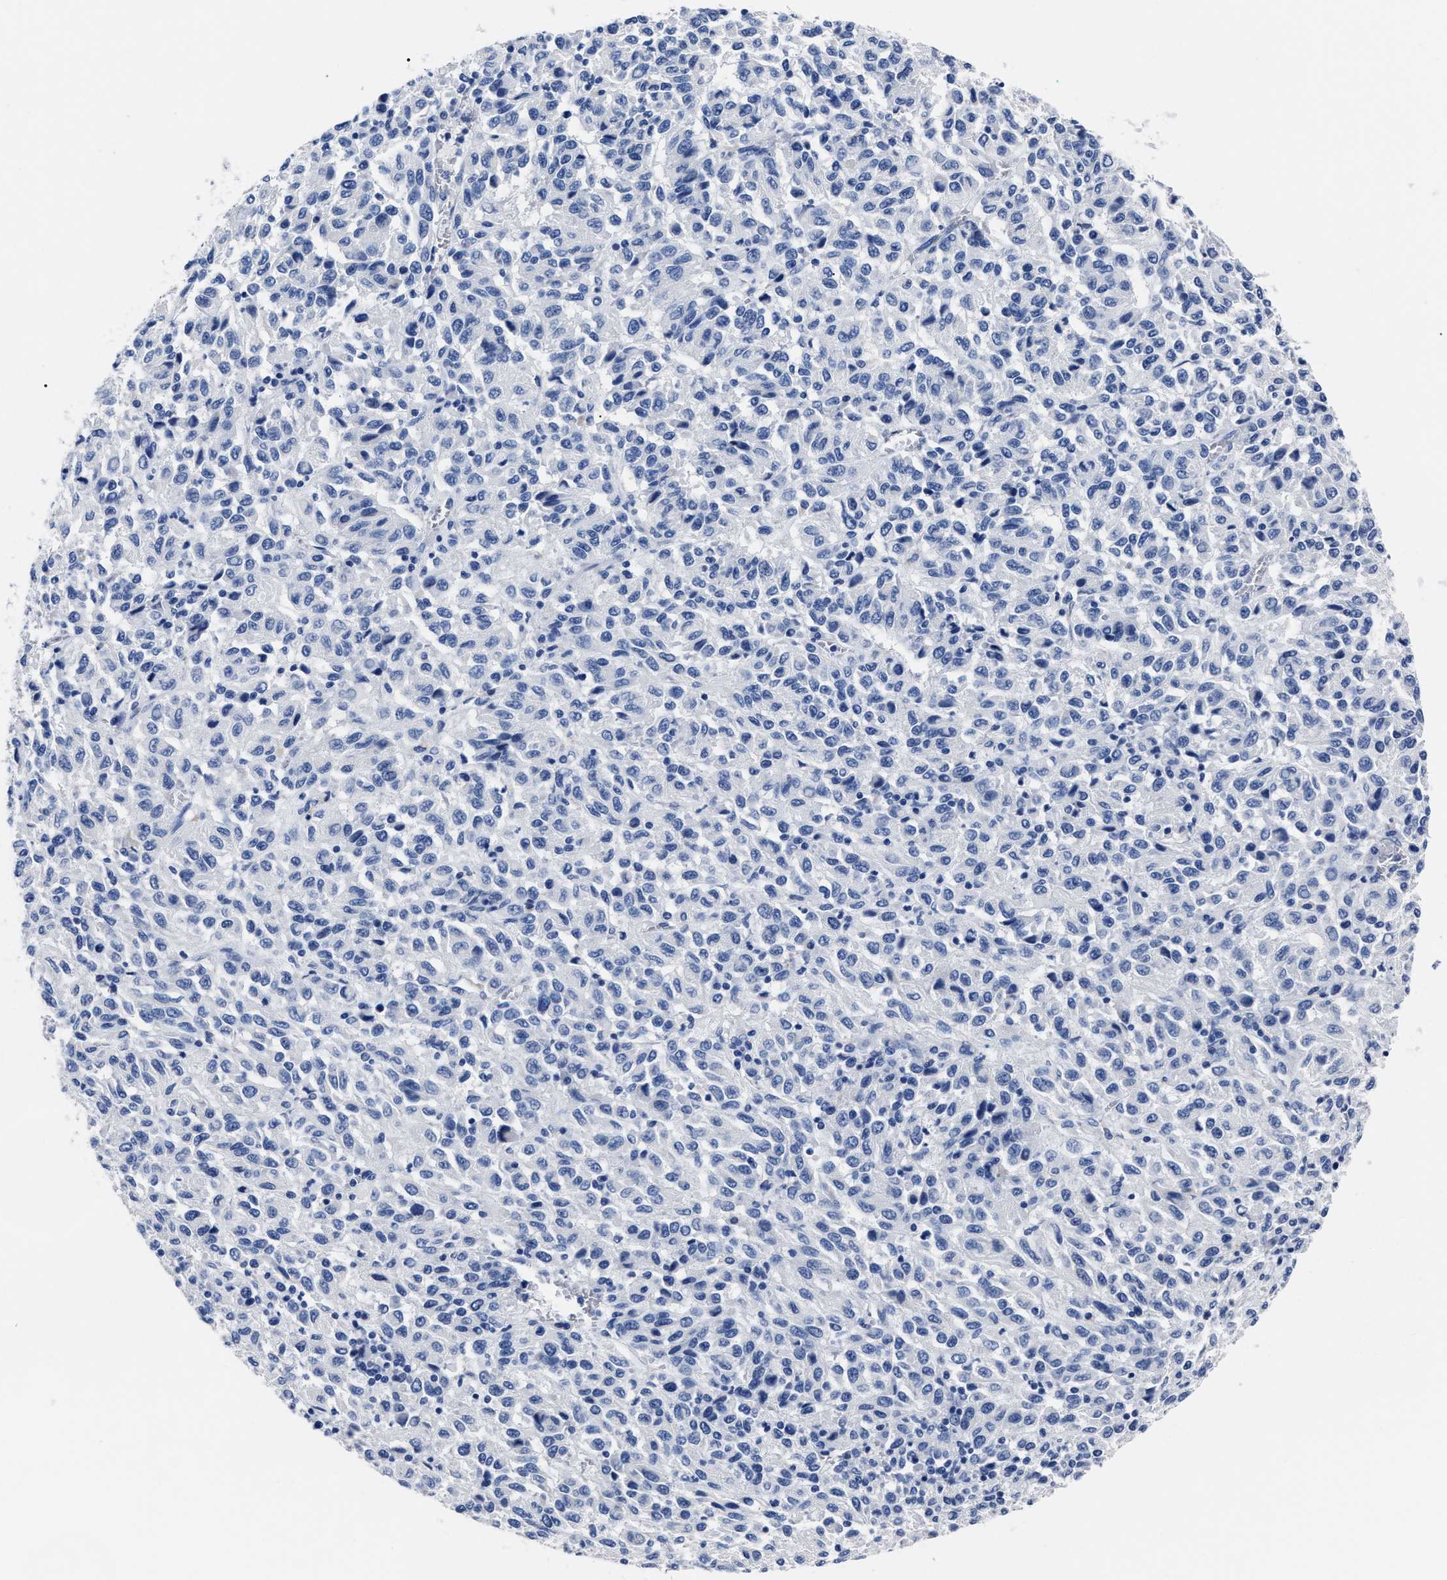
{"staining": {"intensity": "negative", "quantity": "none", "location": "none"}, "tissue": "melanoma", "cell_type": "Tumor cells", "image_type": "cancer", "snomed": [{"axis": "morphology", "description": "Malignant melanoma, Metastatic site"}, {"axis": "topography", "description": "Lung"}], "caption": "Immunohistochemistry (IHC) of human malignant melanoma (metastatic site) demonstrates no positivity in tumor cells.", "gene": "ALPG", "patient": {"sex": "male", "age": 64}}